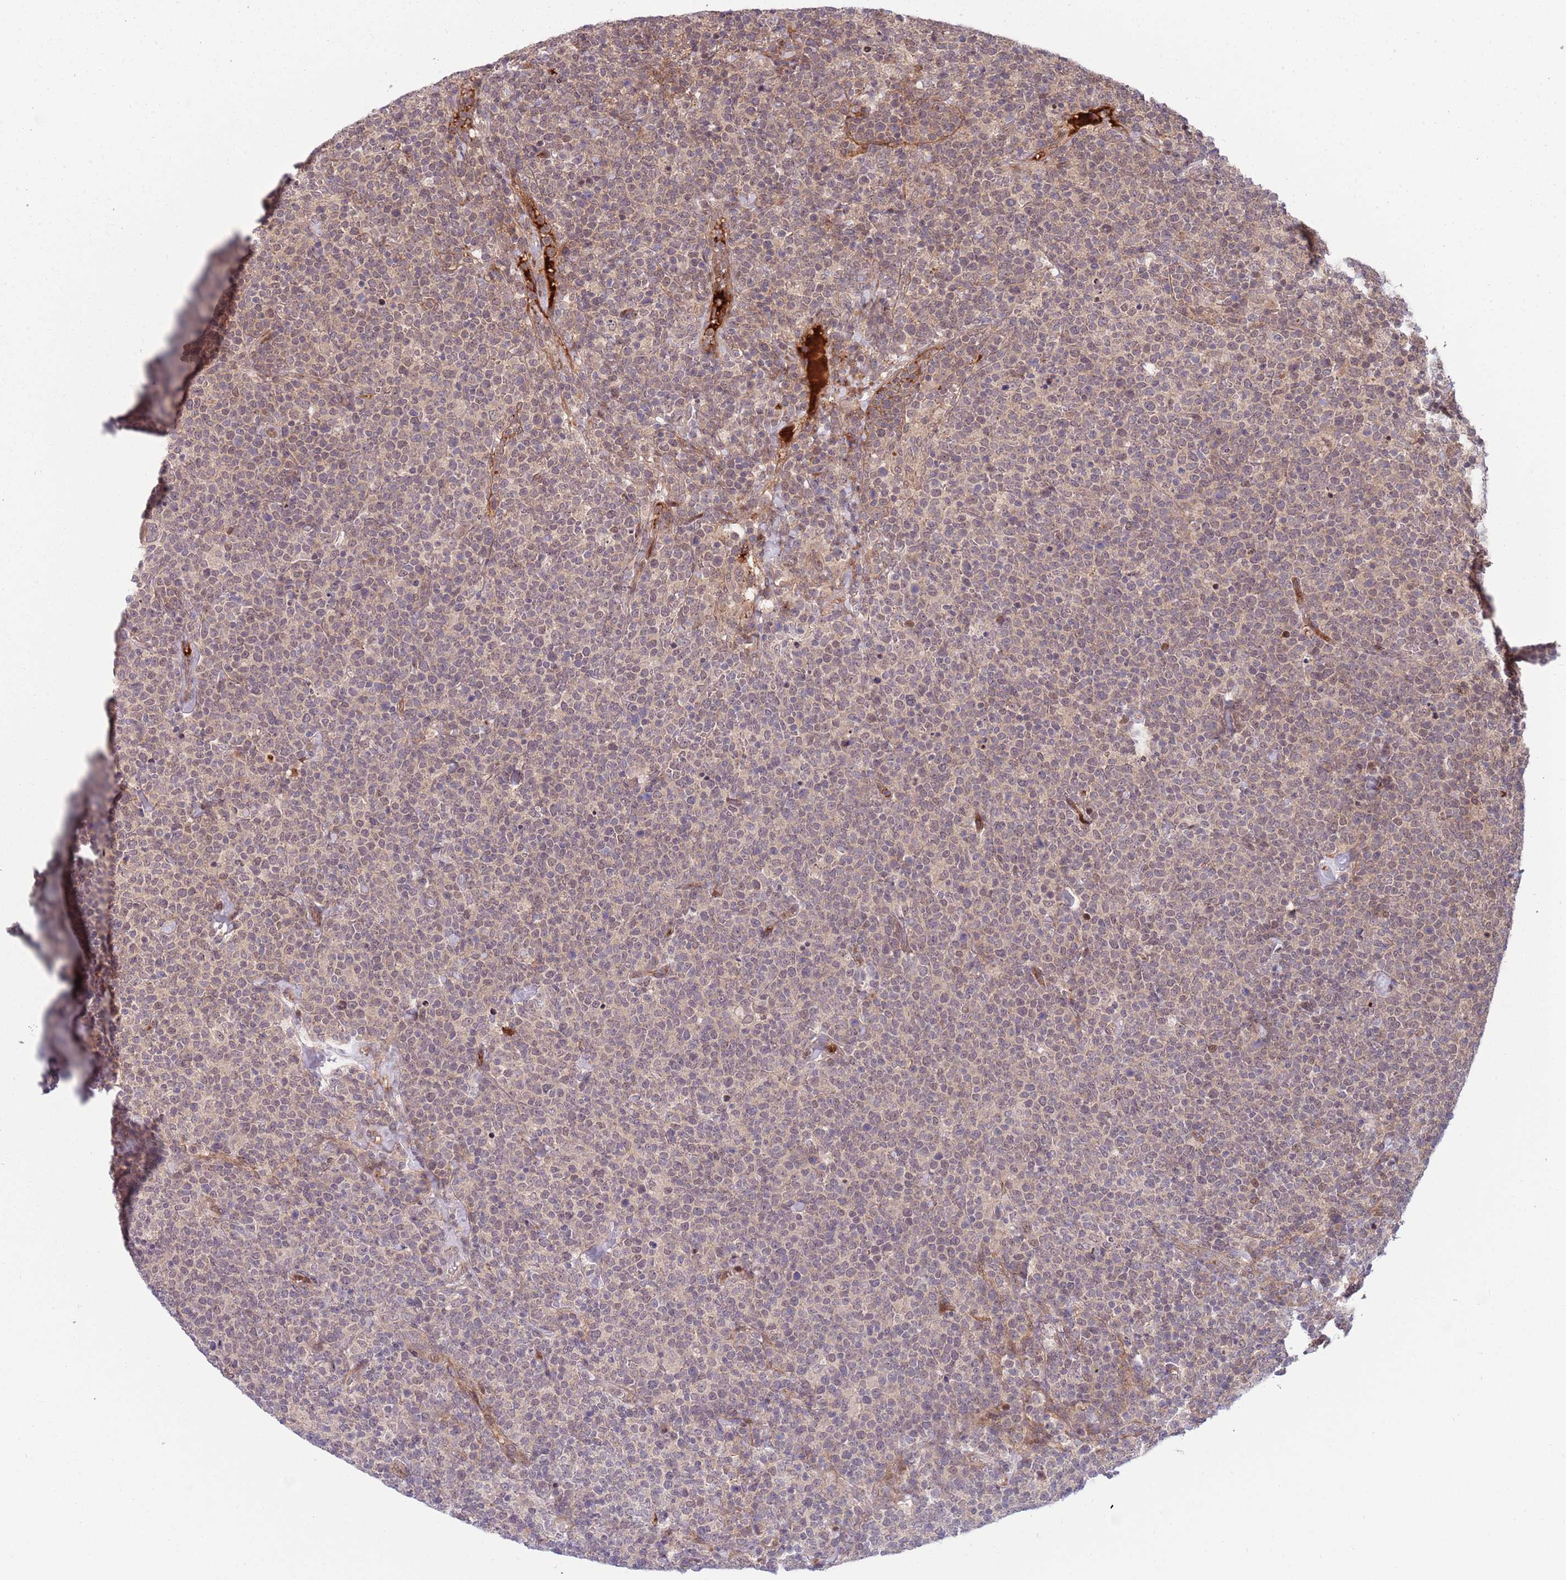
{"staining": {"intensity": "weak", "quantity": "25%-75%", "location": "nuclear"}, "tissue": "lymphoma", "cell_type": "Tumor cells", "image_type": "cancer", "snomed": [{"axis": "morphology", "description": "Malignant lymphoma, non-Hodgkin's type, High grade"}, {"axis": "topography", "description": "Lymph node"}], "caption": "Protein expression analysis of malignant lymphoma, non-Hodgkin's type (high-grade) demonstrates weak nuclear positivity in about 25%-75% of tumor cells. (Stains: DAB in brown, nuclei in blue, Microscopy: brightfield microscopy at high magnification).", "gene": "NT5DC4", "patient": {"sex": "male", "age": 61}}